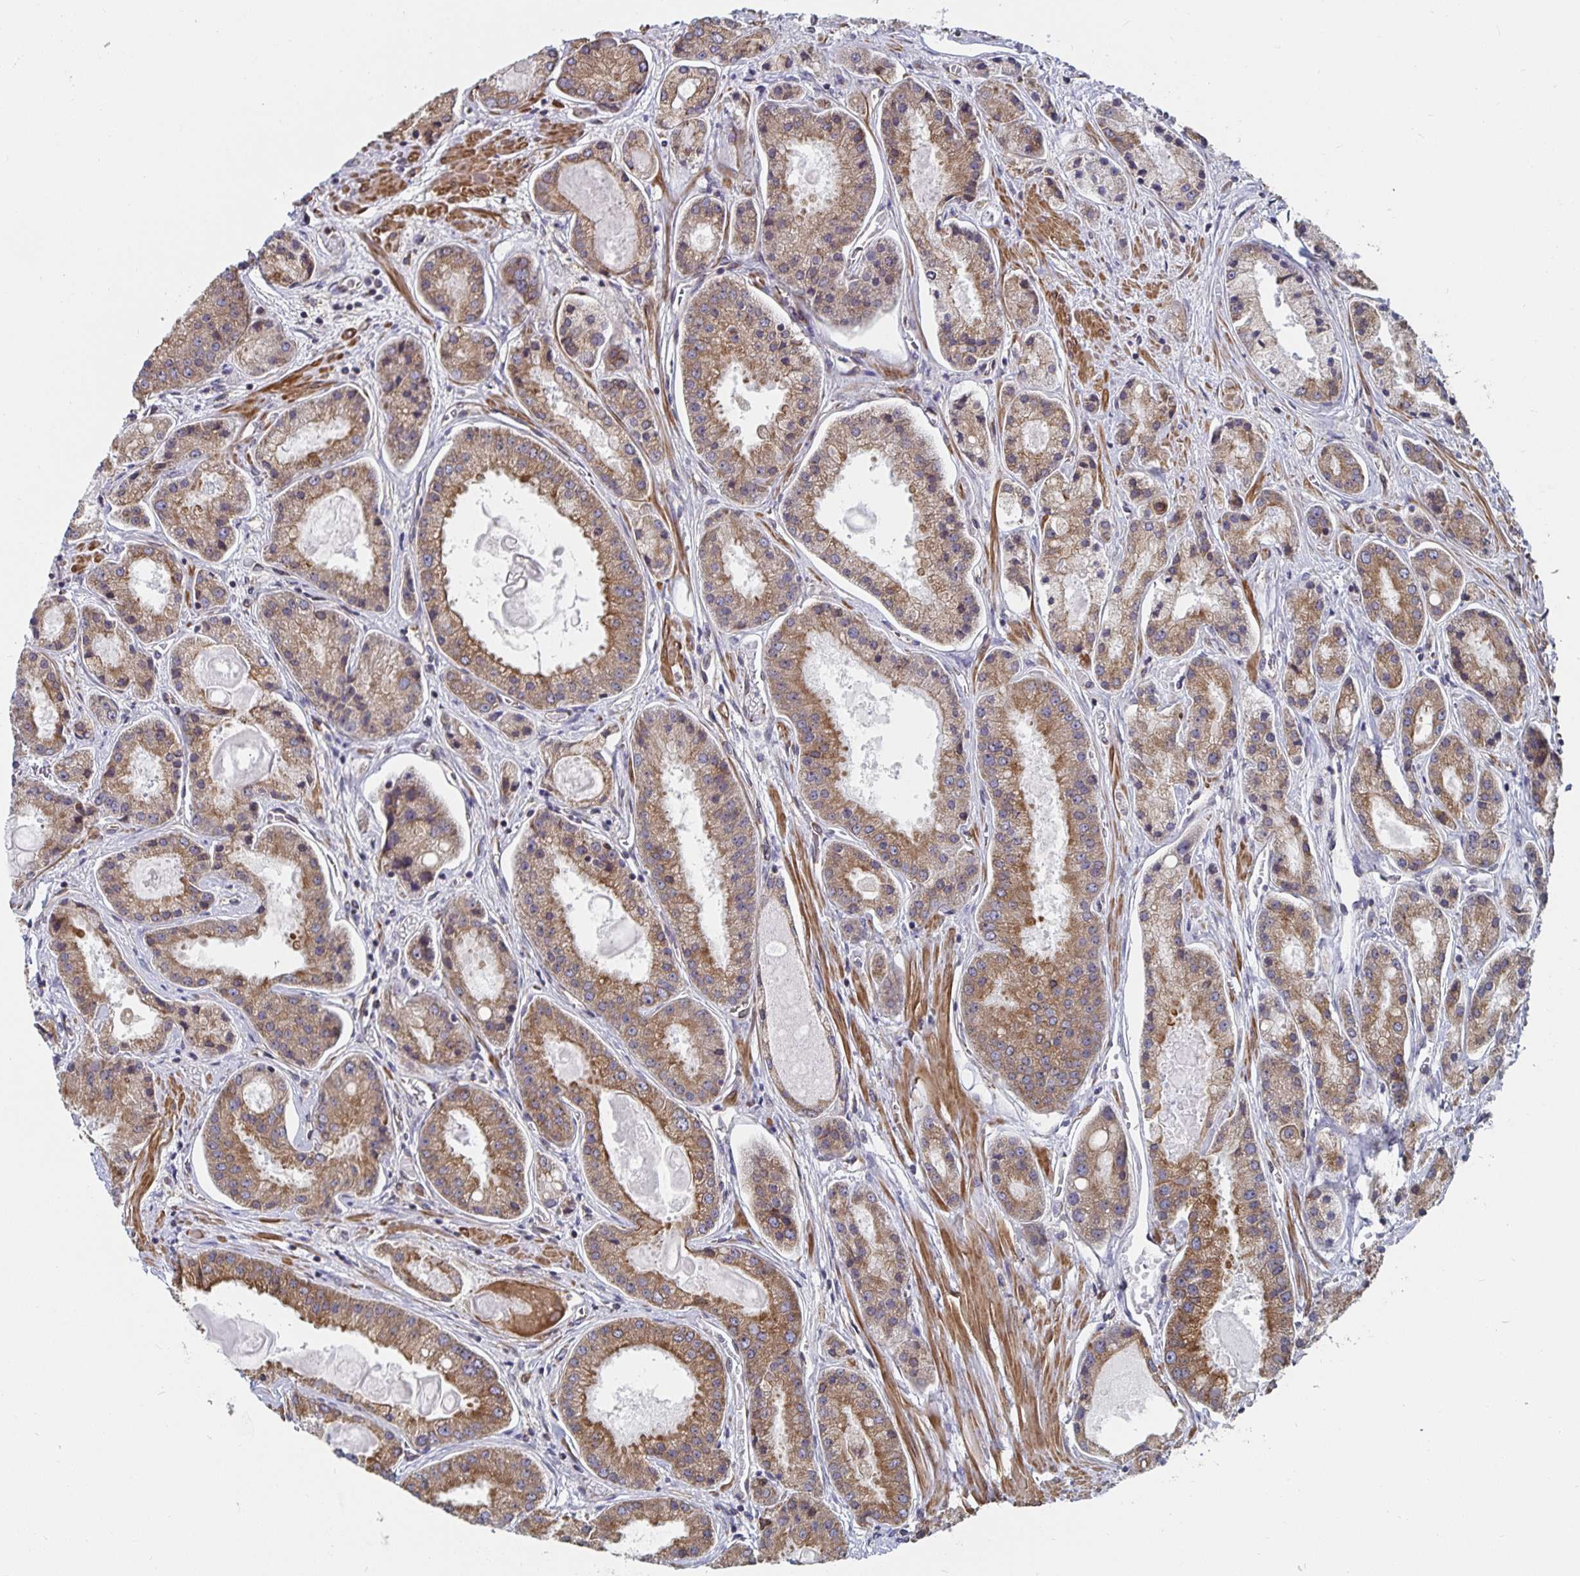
{"staining": {"intensity": "moderate", "quantity": ">75%", "location": "cytoplasmic/membranous"}, "tissue": "prostate cancer", "cell_type": "Tumor cells", "image_type": "cancer", "snomed": [{"axis": "morphology", "description": "Adenocarcinoma, High grade"}, {"axis": "topography", "description": "Prostate"}], "caption": "Adenocarcinoma (high-grade) (prostate) tissue demonstrates moderate cytoplasmic/membranous positivity in approximately >75% of tumor cells", "gene": "BCAP29", "patient": {"sex": "male", "age": 67}}